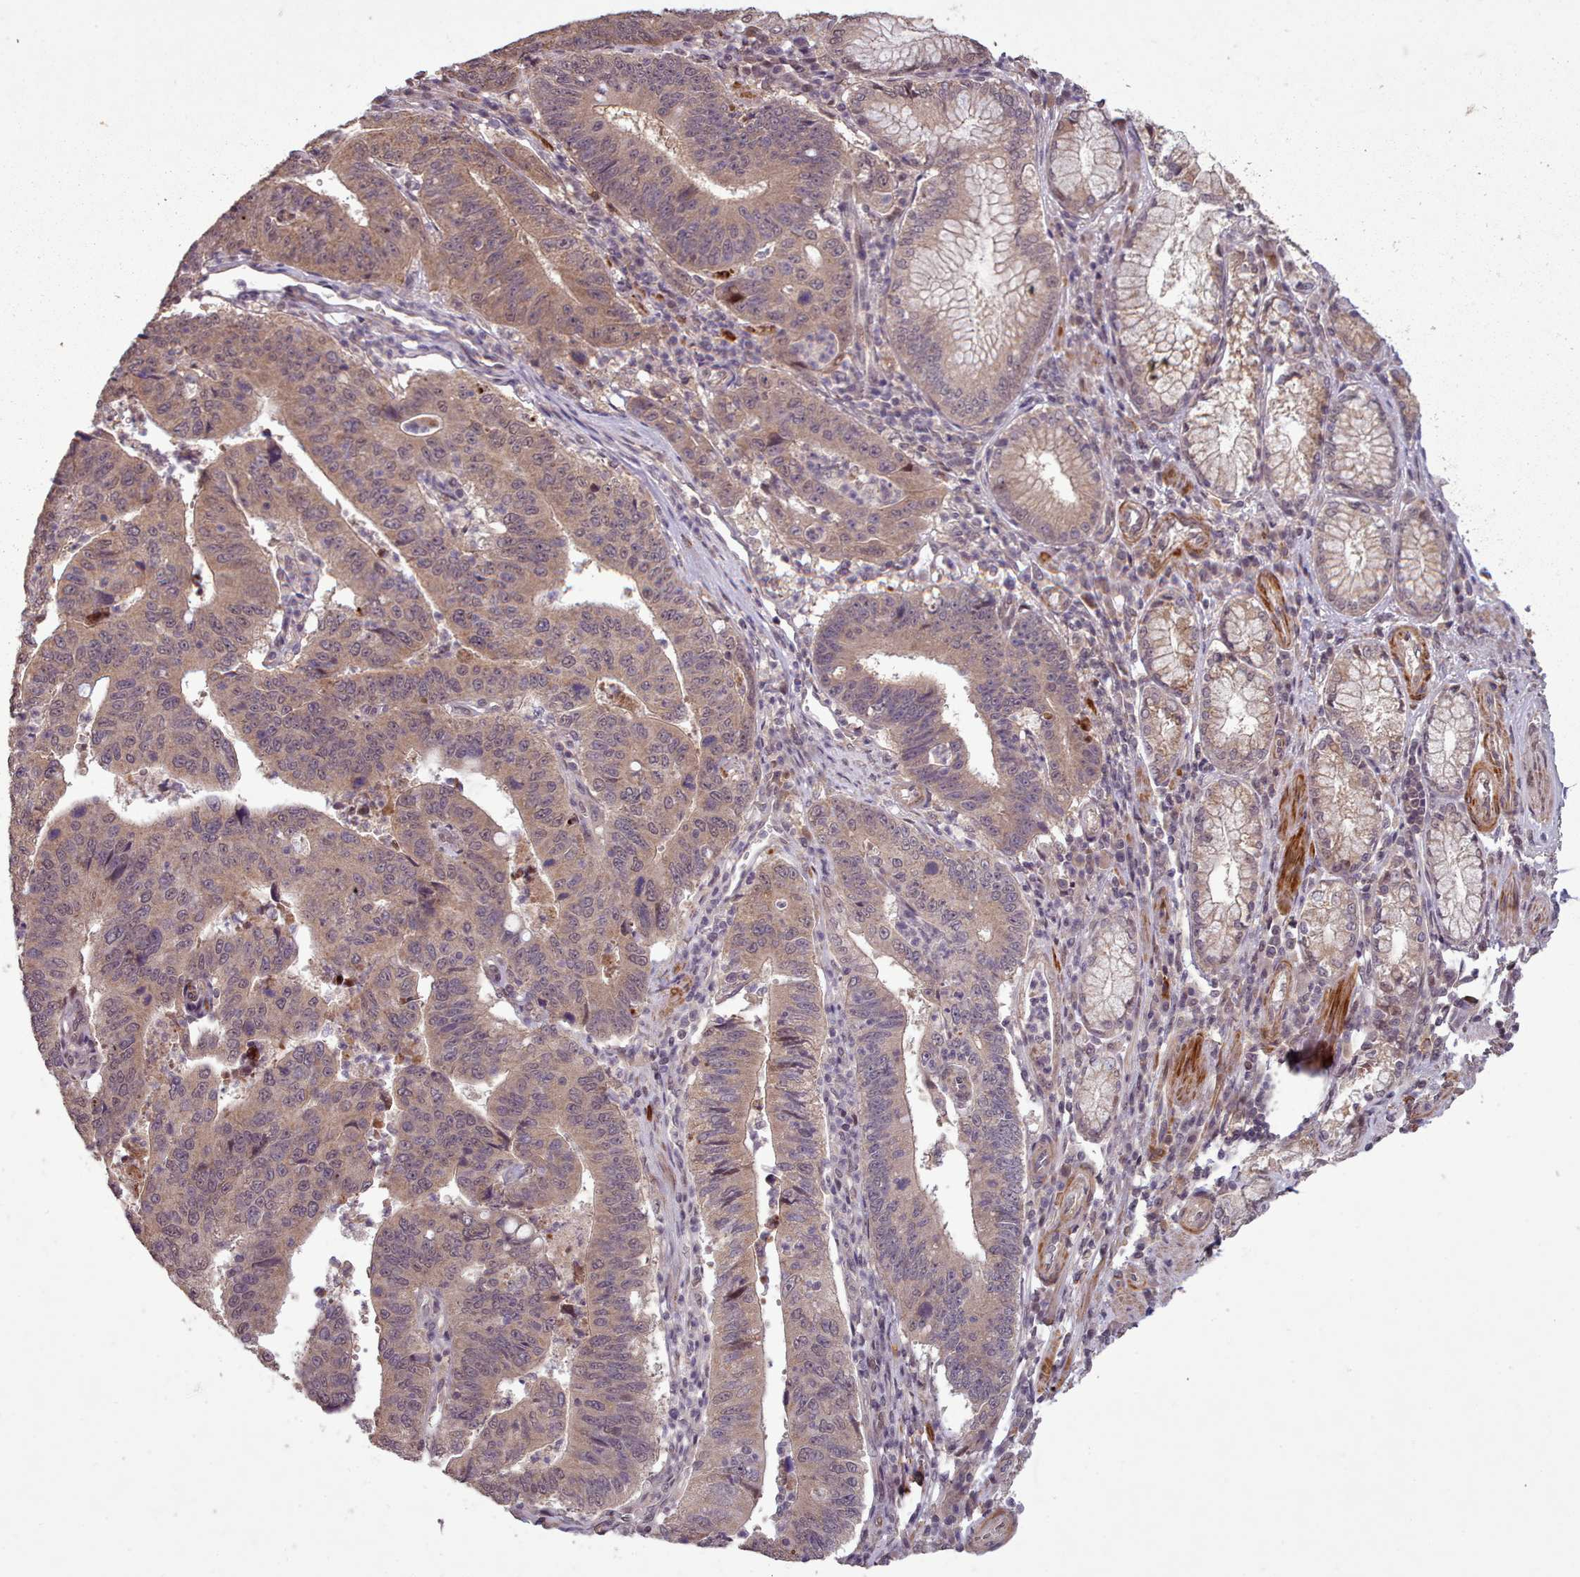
{"staining": {"intensity": "weak", "quantity": "25%-75%", "location": "cytoplasmic/membranous,nuclear"}, "tissue": "stomach cancer", "cell_type": "Tumor cells", "image_type": "cancer", "snomed": [{"axis": "morphology", "description": "Adenocarcinoma, NOS"}, {"axis": "topography", "description": "Stomach"}], "caption": "IHC micrograph of human stomach cancer (adenocarcinoma) stained for a protein (brown), which demonstrates low levels of weak cytoplasmic/membranous and nuclear positivity in approximately 25%-75% of tumor cells.", "gene": "CDC6", "patient": {"sex": "male", "age": 59}}